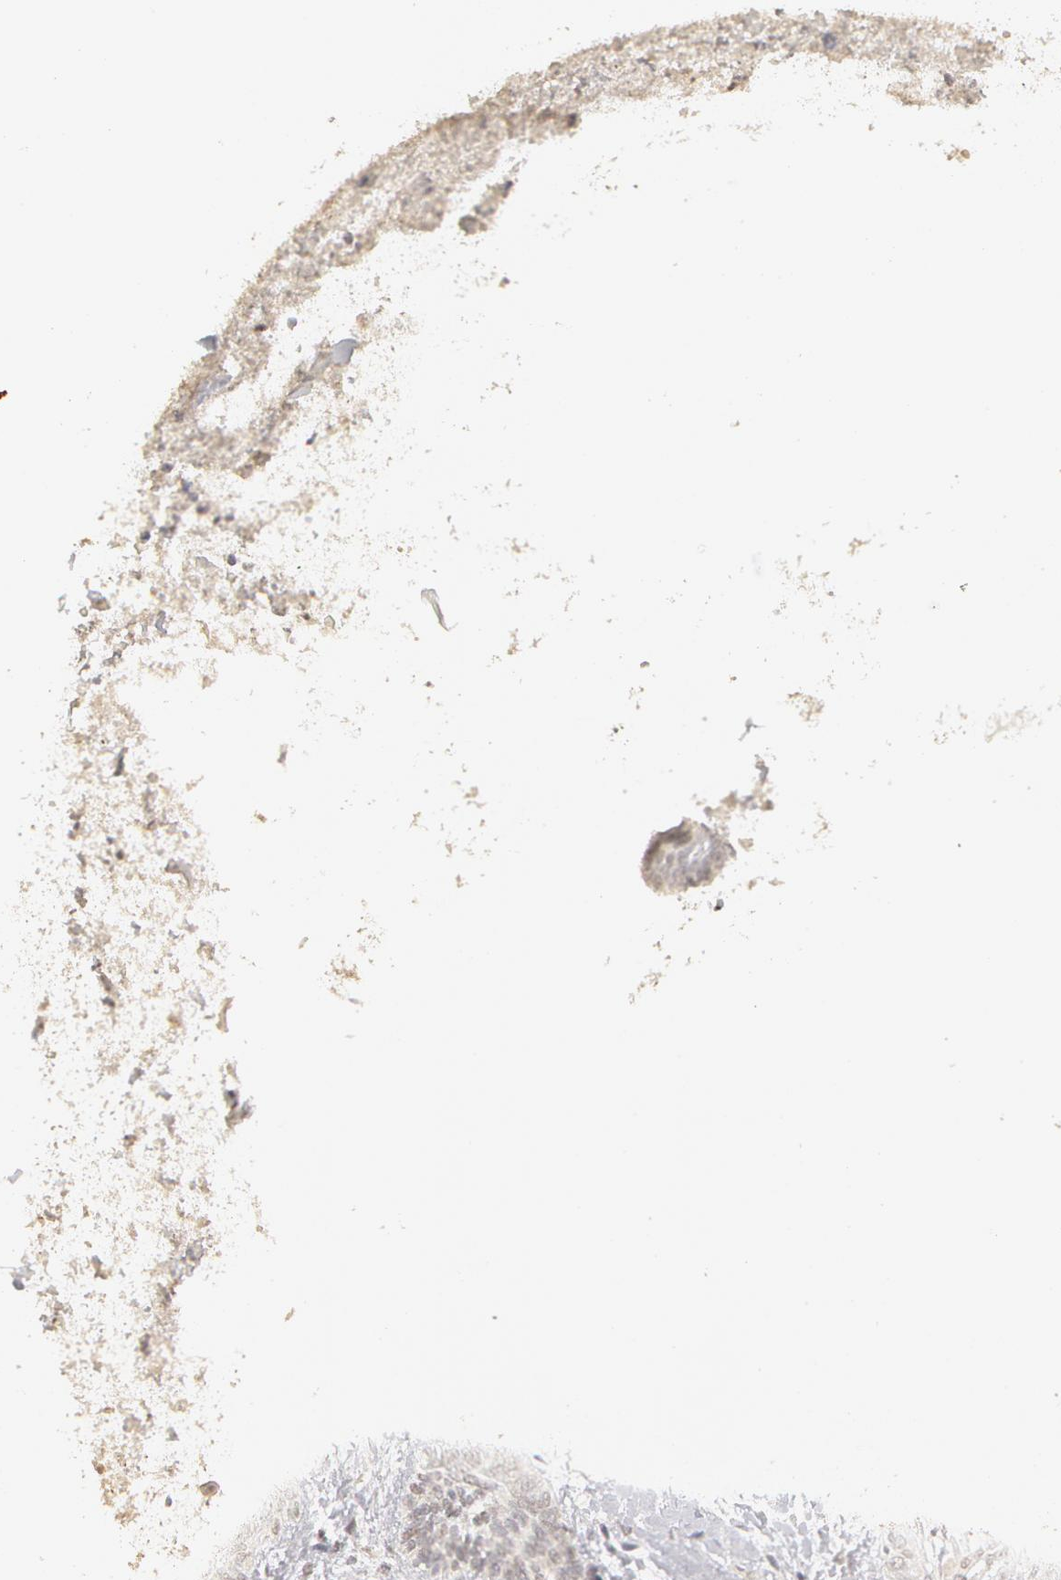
{"staining": {"intensity": "weak", "quantity": "25%-75%", "location": "cytoplasmic/membranous,nuclear"}, "tissue": "skin cancer", "cell_type": "Tumor cells", "image_type": "cancer", "snomed": [{"axis": "morphology", "description": "Basal cell carcinoma"}, {"axis": "topography", "description": "Skin"}], "caption": "Protein staining of basal cell carcinoma (skin) tissue shows weak cytoplasmic/membranous and nuclear positivity in about 25%-75% of tumor cells. The protein of interest is stained brown, and the nuclei are stained in blue (DAB (3,3'-diaminobenzidine) IHC with brightfield microscopy, high magnification).", "gene": "ADAM10", "patient": {"sex": "female", "age": 81}}